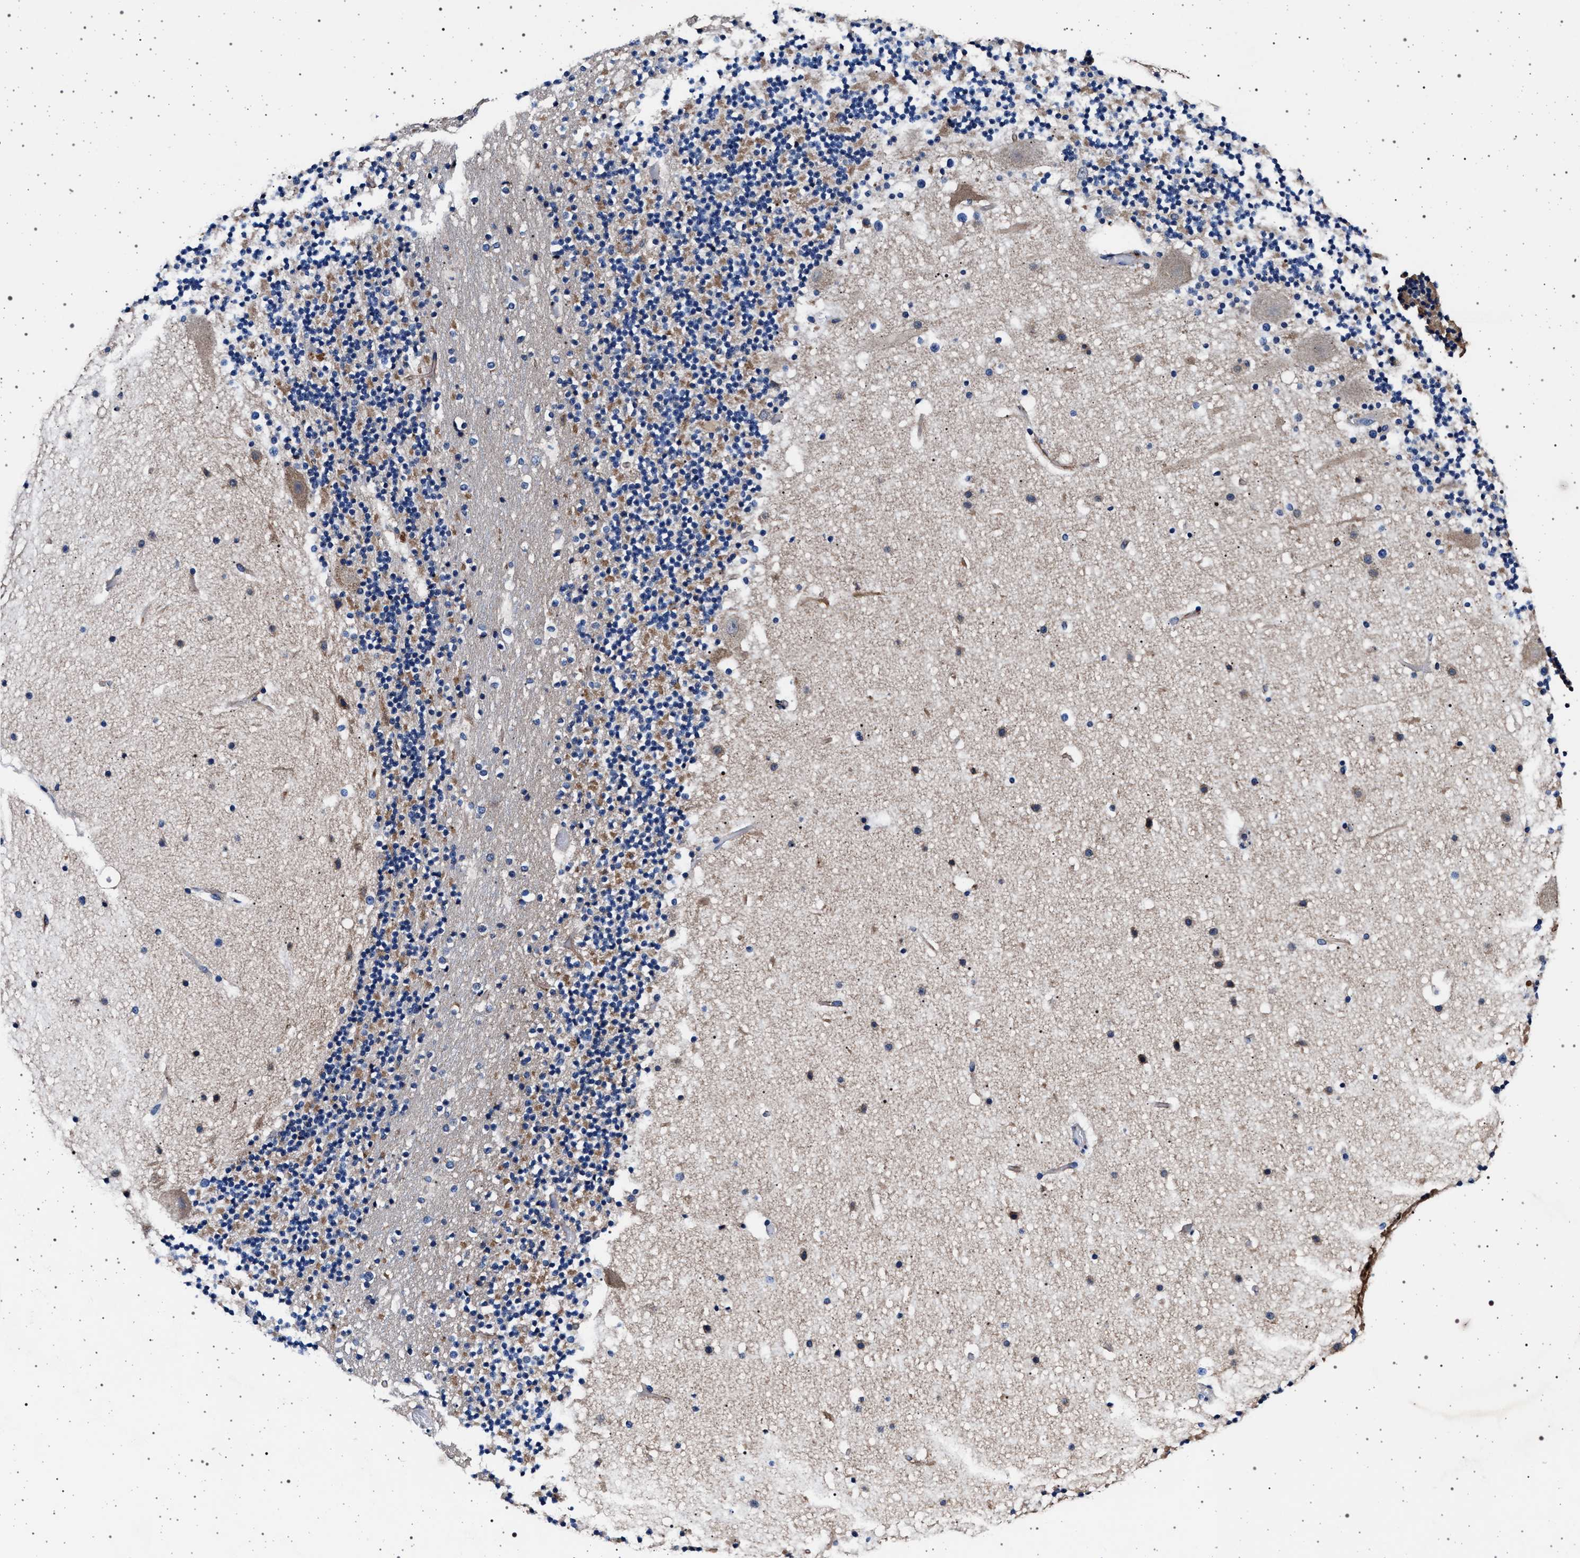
{"staining": {"intensity": "moderate", "quantity": "<25%", "location": "cytoplasmic/membranous"}, "tissue": "cerebellum", "cell_type": "Cells in granular layer", "image_type": "normal", "snomed": [{"axis": "morphology", "description": "Normal tissue, NOS"}, {"axis": "topography", "description": "Cerebellum"}], "caption": "Immunohistochemistry (IHC) of unremarkable human cerebellum displays low levels of moderate cytoplasmic/membranous positivity in about <25% of cells in granular layer. (DAB IHC, brown staining for protein, blue staining for nuclei).", "gene": "MAP3K2", "patient": {"sex": "male", "age": 57}}